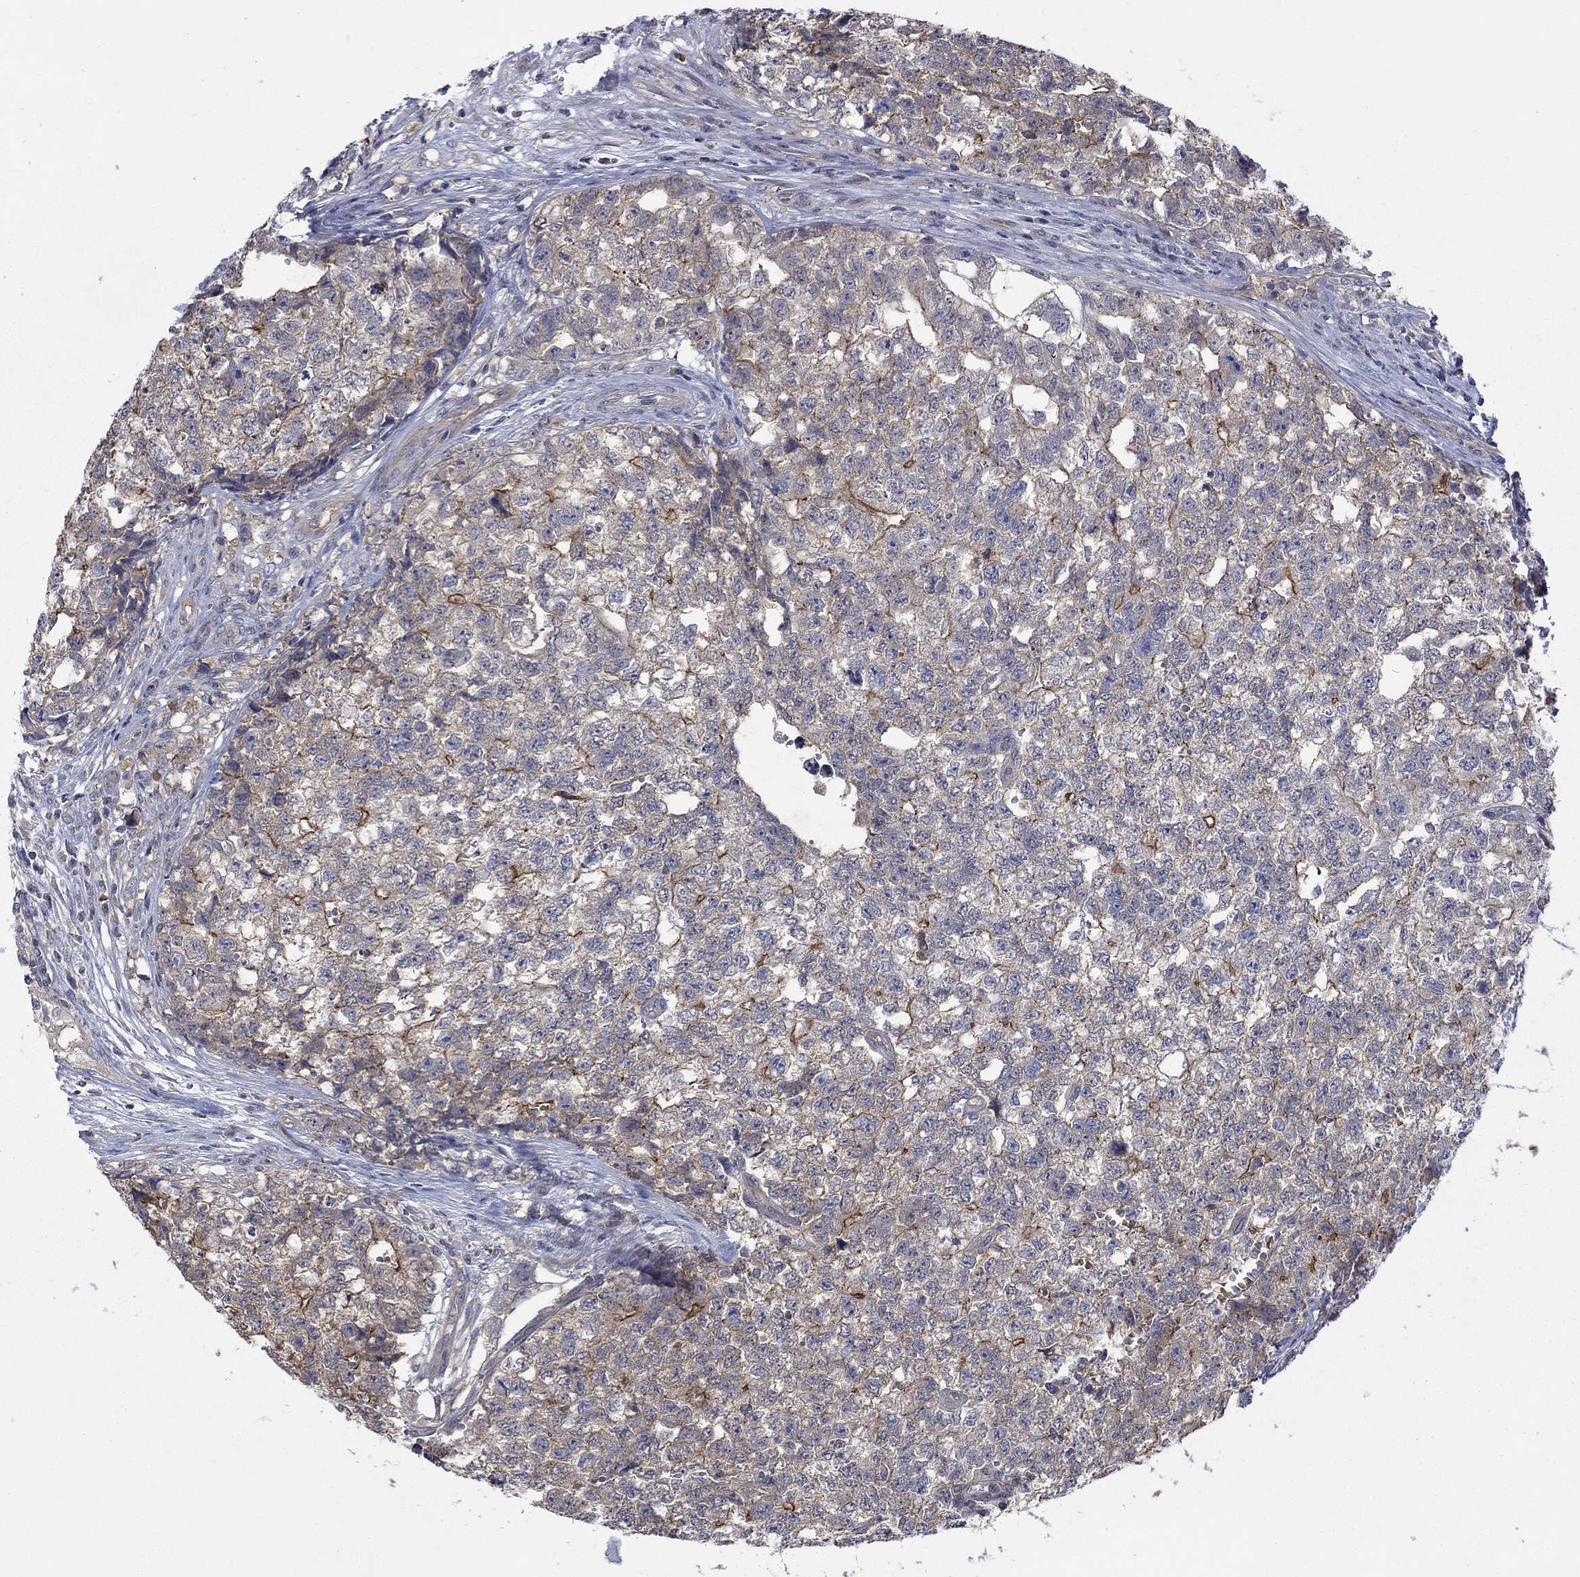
{"staining": {"intensity": "negative", "quantity": "none", "location": "none"}, "tissue": "testis cancer", "cell_type": "Tumor cells", "image_type": "cancer", "snomed": [{"axis": "morphology", "description": "Seminoma, NOS"}, {"axis": "morphology", "description": "Carcinoma, Embryonal, NOS"}, {"axis": "topography", "description": "Testis"}], "caption": "Immunohistochemistry (IHC) of human testis cancer demonstrates no expression in tumor cells.", "gene": "PDZD2", "patient": {"sex": "male", "age": 22}}